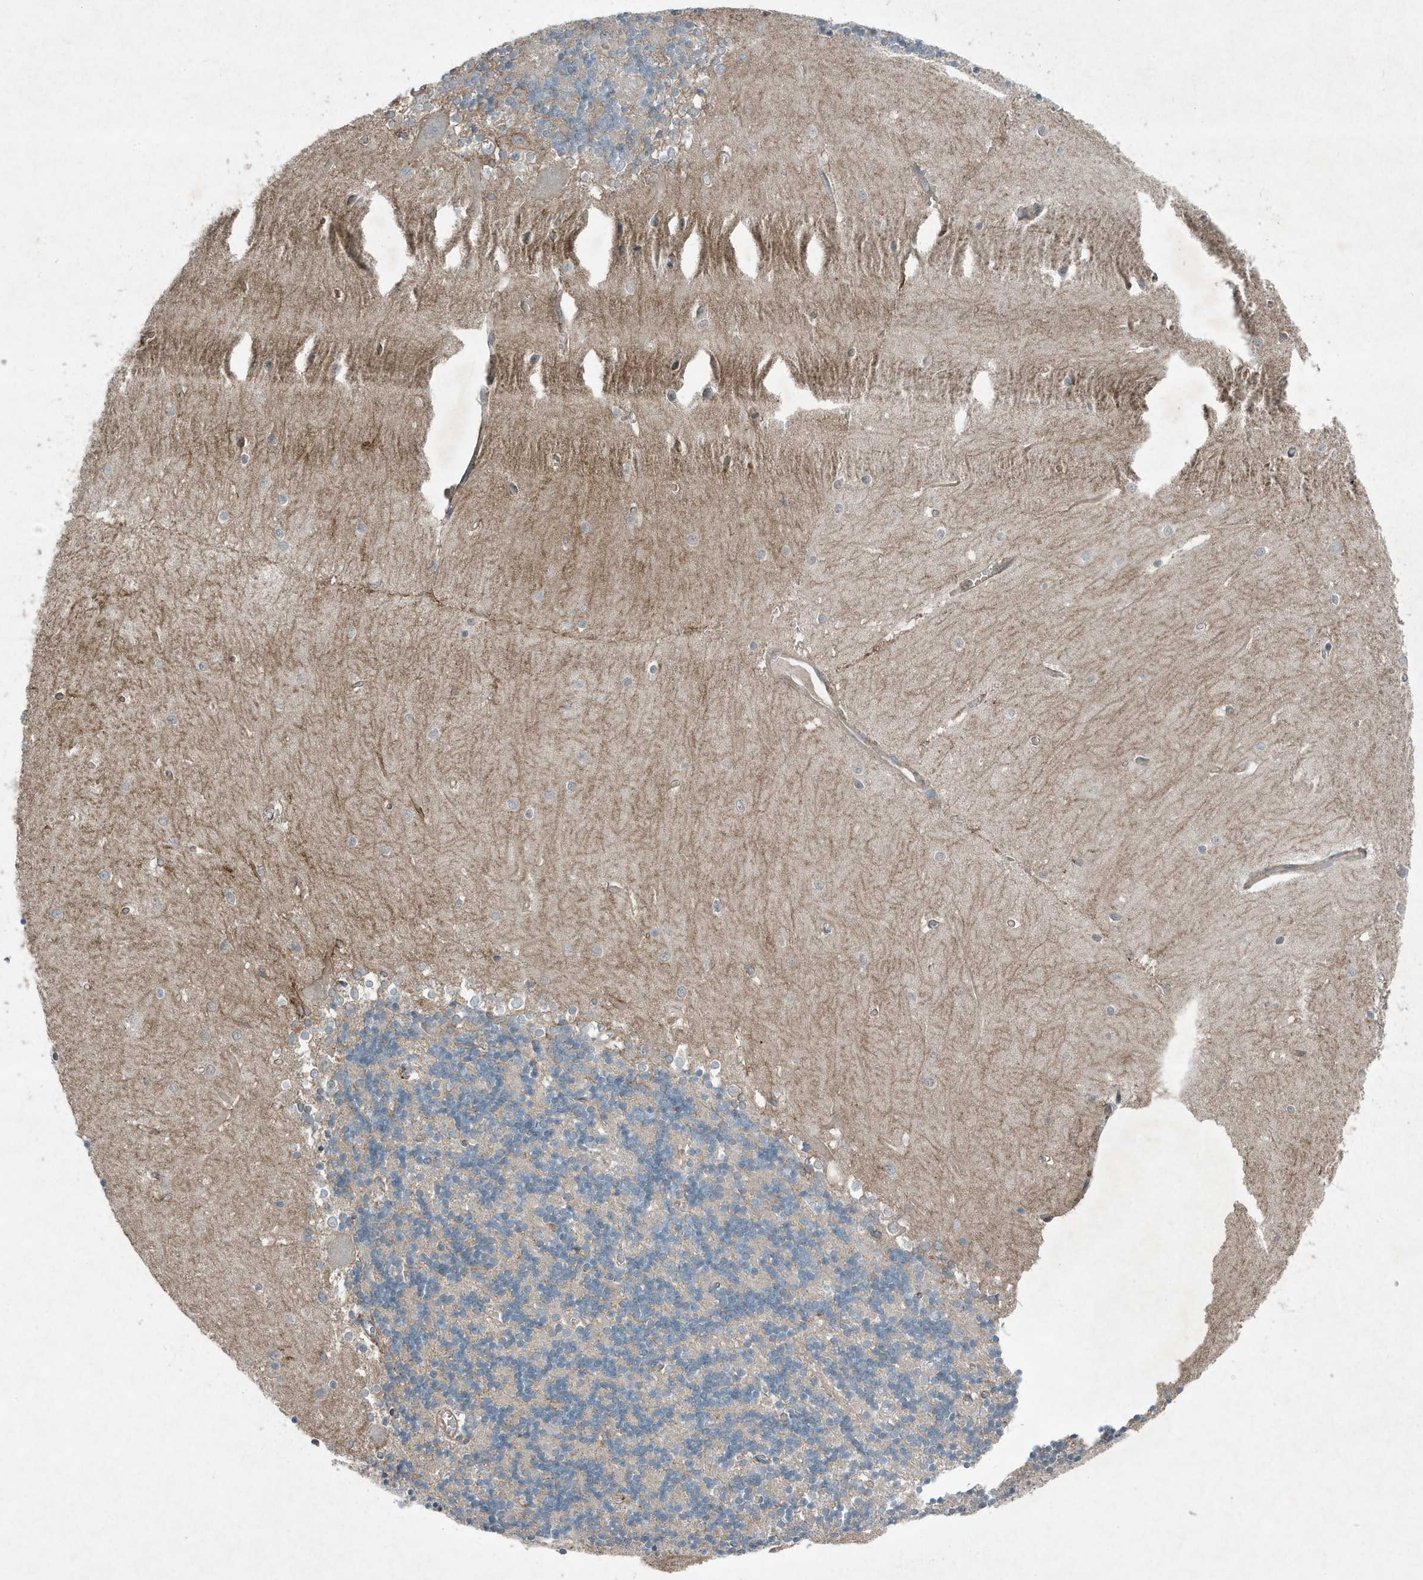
{"staining": {"intensity": "negative", "quantity": "none", "location": "none"}, "tissue": "cerebellum", "cell_type": "Cells in granular layer", "image_type": "normal", "snomed": [{"axis": "morphology", "description": "Normal tissue, NOS"}, {"axis": "topography", "description": "Cerebellum"}], "caption": "This is an IHC photomicrograph of benign cerebellum. There is no expression in cells in granular layer.", "gene": "DAPP1", "patient": {"sex": "male", "age": 37}}